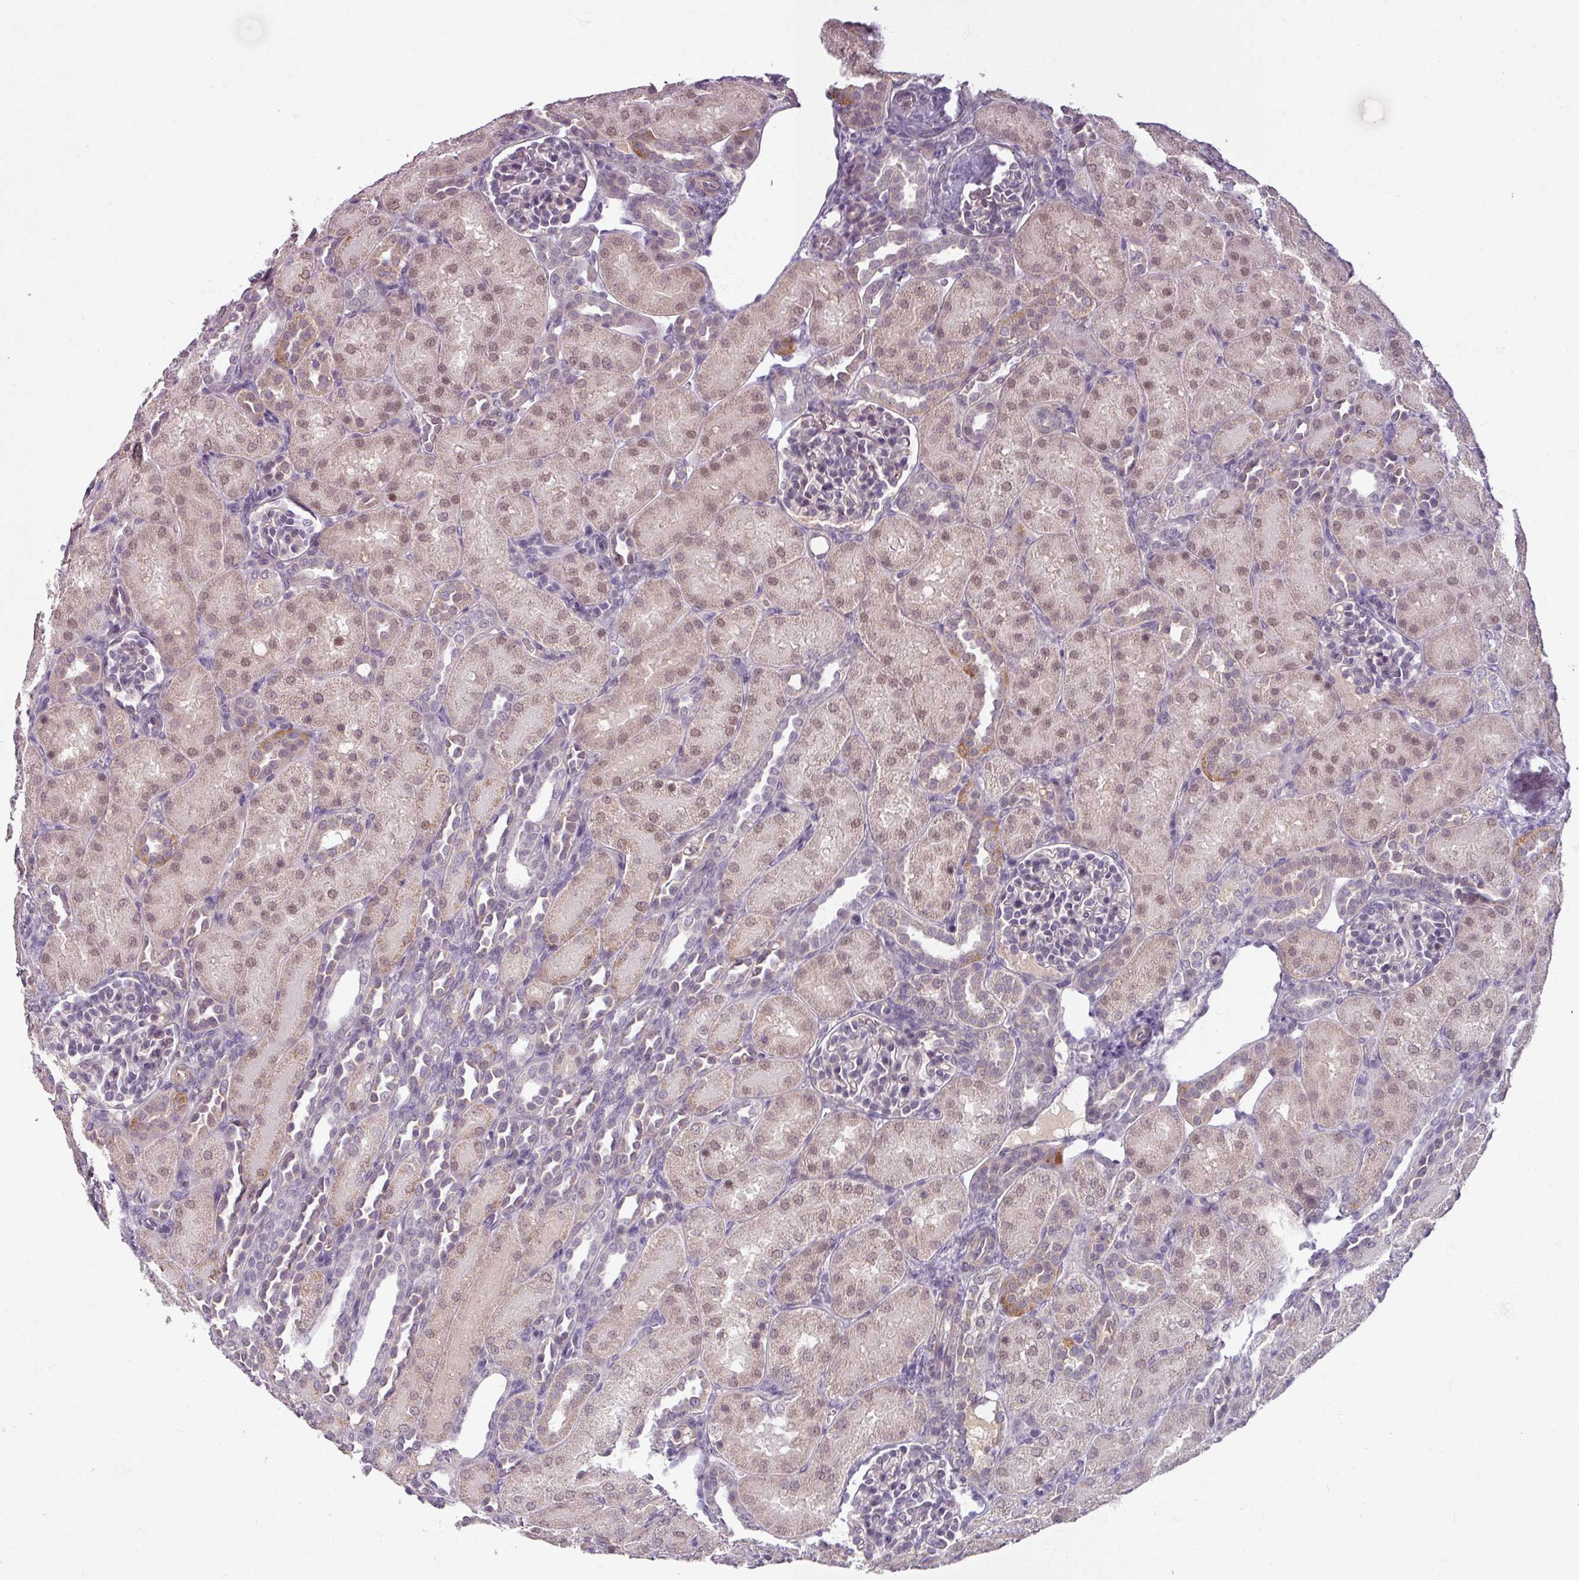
{"staining": {"intensity": "weak", "quantity": "25%-75%", "location": "nuclear"}, "tissue": "kidney", "cell_type": "Cells in glomeruli", "image_type": "normal", "snomed": [{"axis": "morphology", "description": "Normal tissue, NOS"}, {"axis": "topography", "description": "Kidney"}], "caption": "A high-resolution image shows IHC staining of unremarkable kidney, which demonstrates weak nuclear staining in about 25%-75% of cells in glomeruli. (DAB (3,3'-diaminobenzidine) = brown stain, brightfield microscopy at high magnification).", "gene": "UVSSA", "patient": {"sex": "male", "age": 1}}